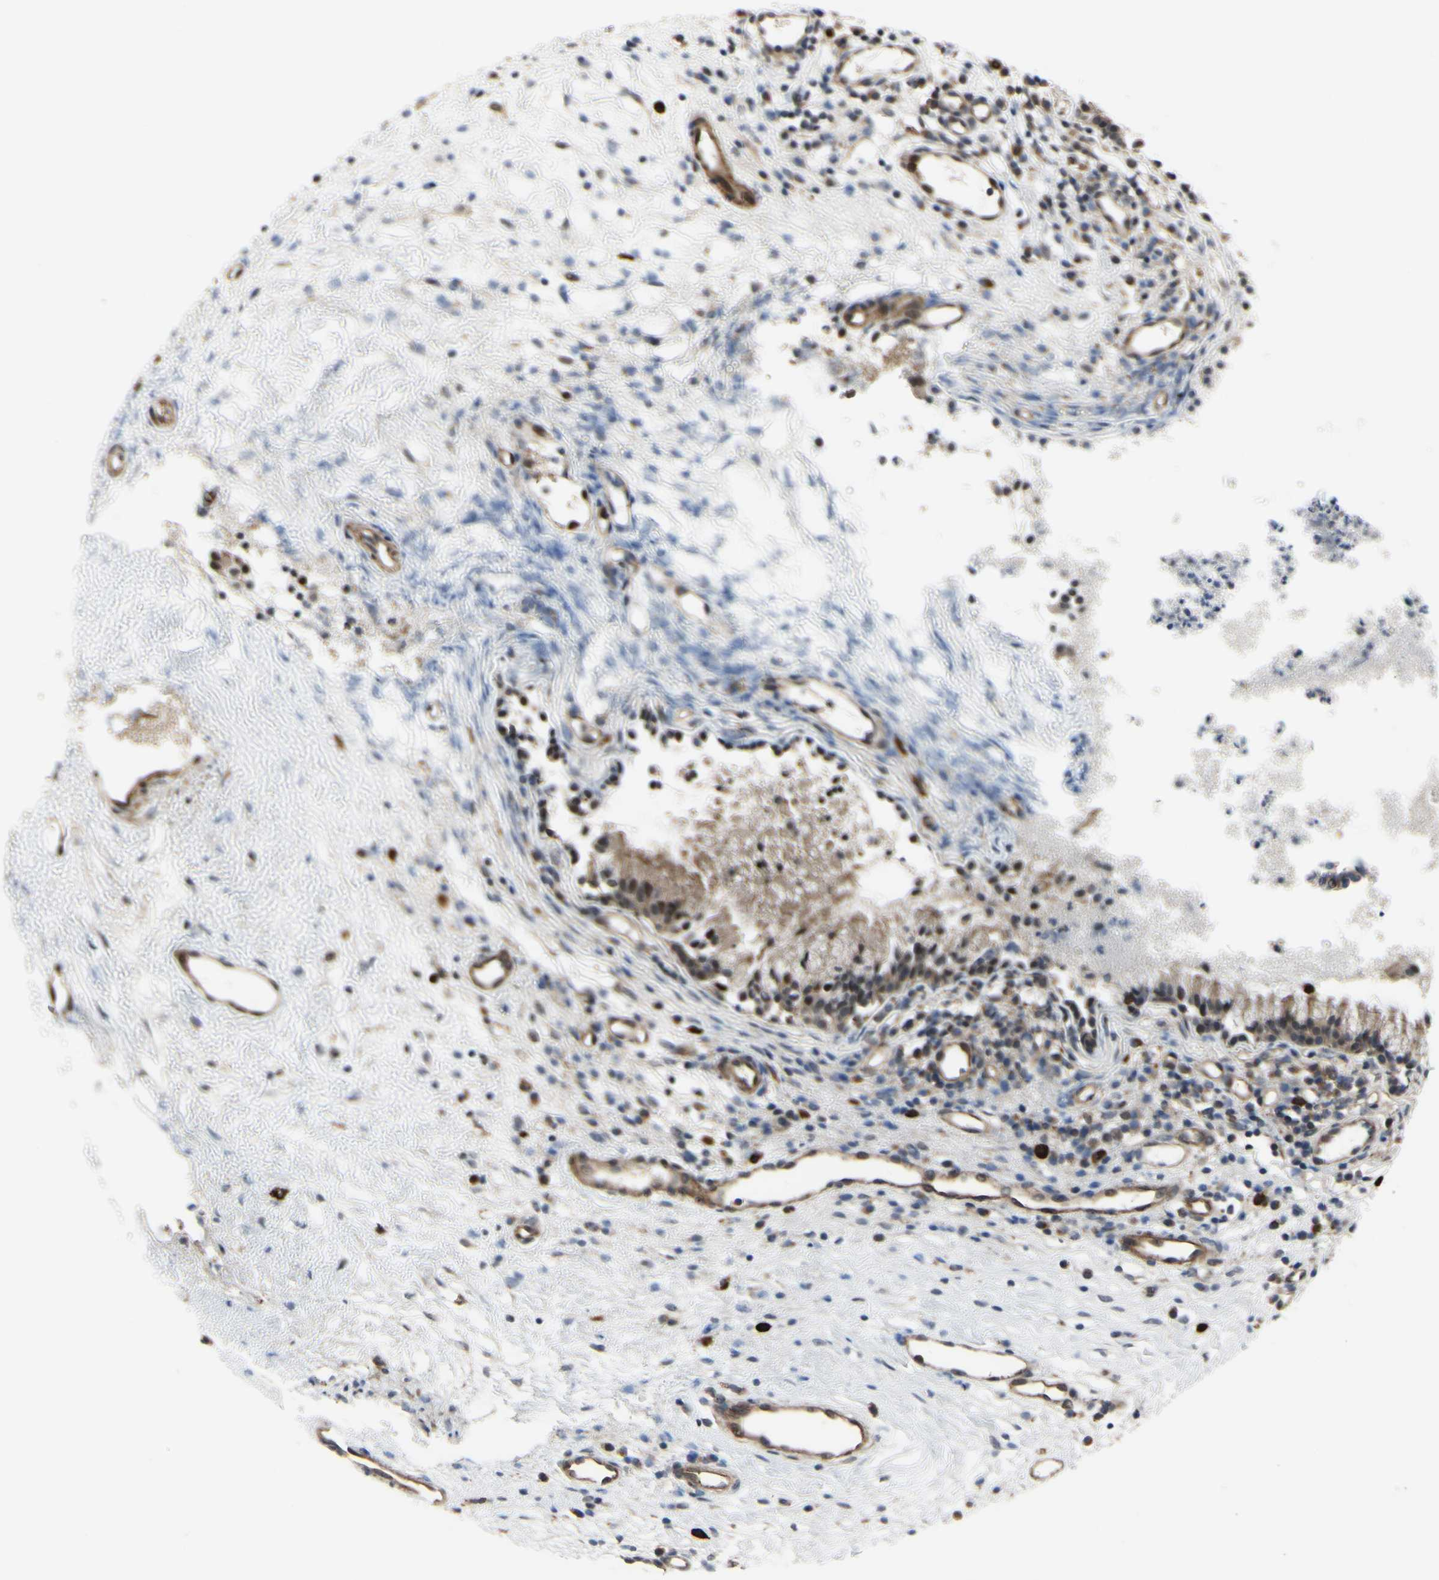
{"staining": {"intensity": "moderate", "quantity": ">75%", "location": "cytoplasmic/membranous,nuclear"}, "tissue": "nasopharynx", "cell_type": "Respiratory epithelial cells", "image_type": "normal", "snomed": [{"axis": "morphology", "description": "Normal tissue, NOS"}, {"axis": "topography", "description": "Nasopharynx"}], "caption": "A high-resolution histopathology image shows IHC staining of normal nasopharynx, which exhibits moderate cytoplasmic/membranous,nuclear positivity in about >75% of respiratory epithelial cells.", "gene": "COMMD9", "patient": {"sex": "male", "age": 21}}